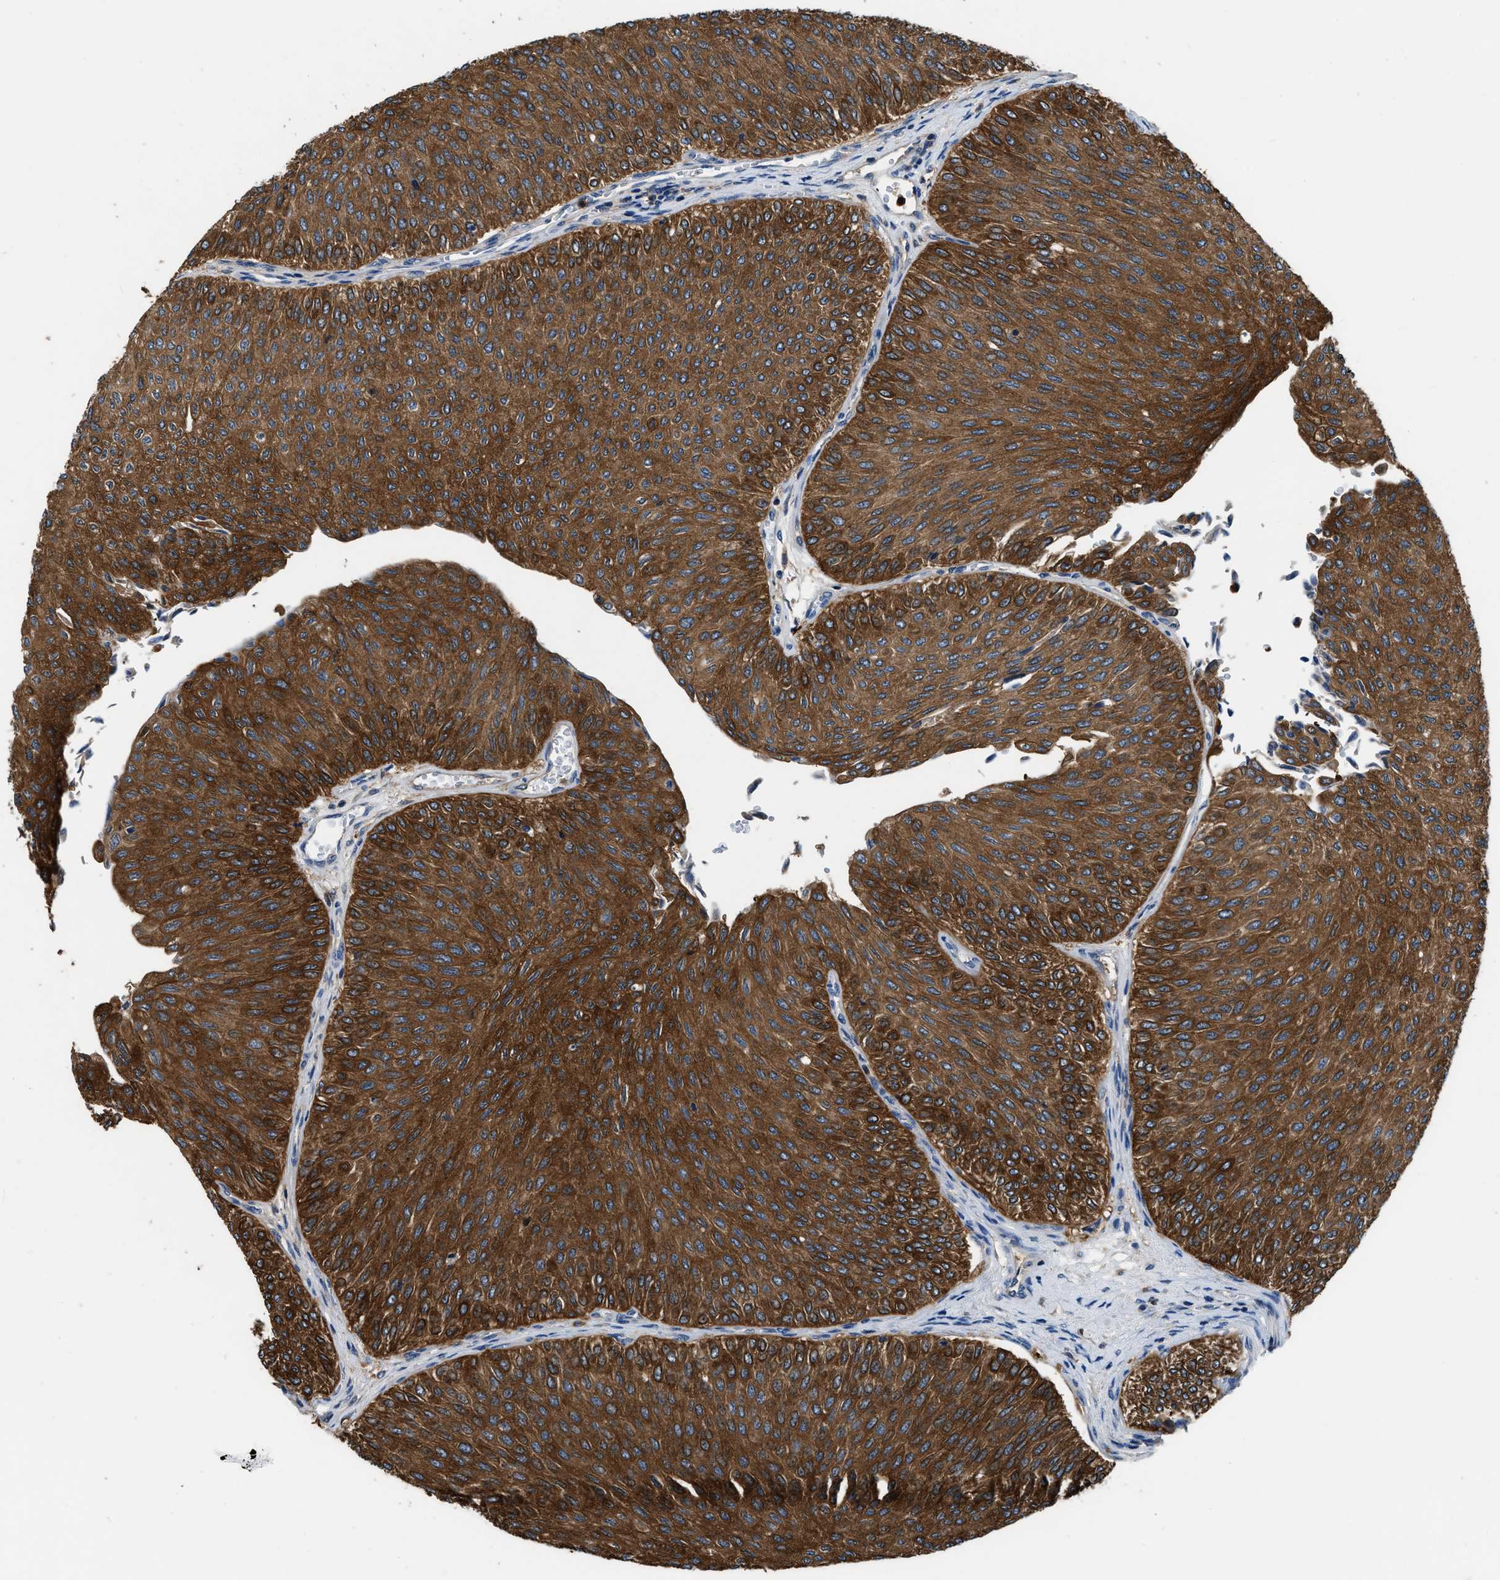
{"staining": {"intensity": "strong", "quantity": ">75%", "location": "cytoplasmic/membranous"}, "tissue": "urothelial cancer", "cell_type": "Tumor cells", "image_type": "cancer", "snomed": [{"axis": "morphology", "description": "Urothelial carcinoma, Low grade"}, {"axis": "topography", "description": "Urinary bladder"}], "caption": "IHC of urothelial cancer exhibits high levels of strong cytoplasmic/membranous positivity in about >75% of tumor cells. Using DAB (3,3'-diaminobenzidine) (brown) and hematoxylin (blue) stains, captured at high magnification using brightfield microscopy.", "gene": "PKM", "patient": {"sex": "male", "age": 78}}